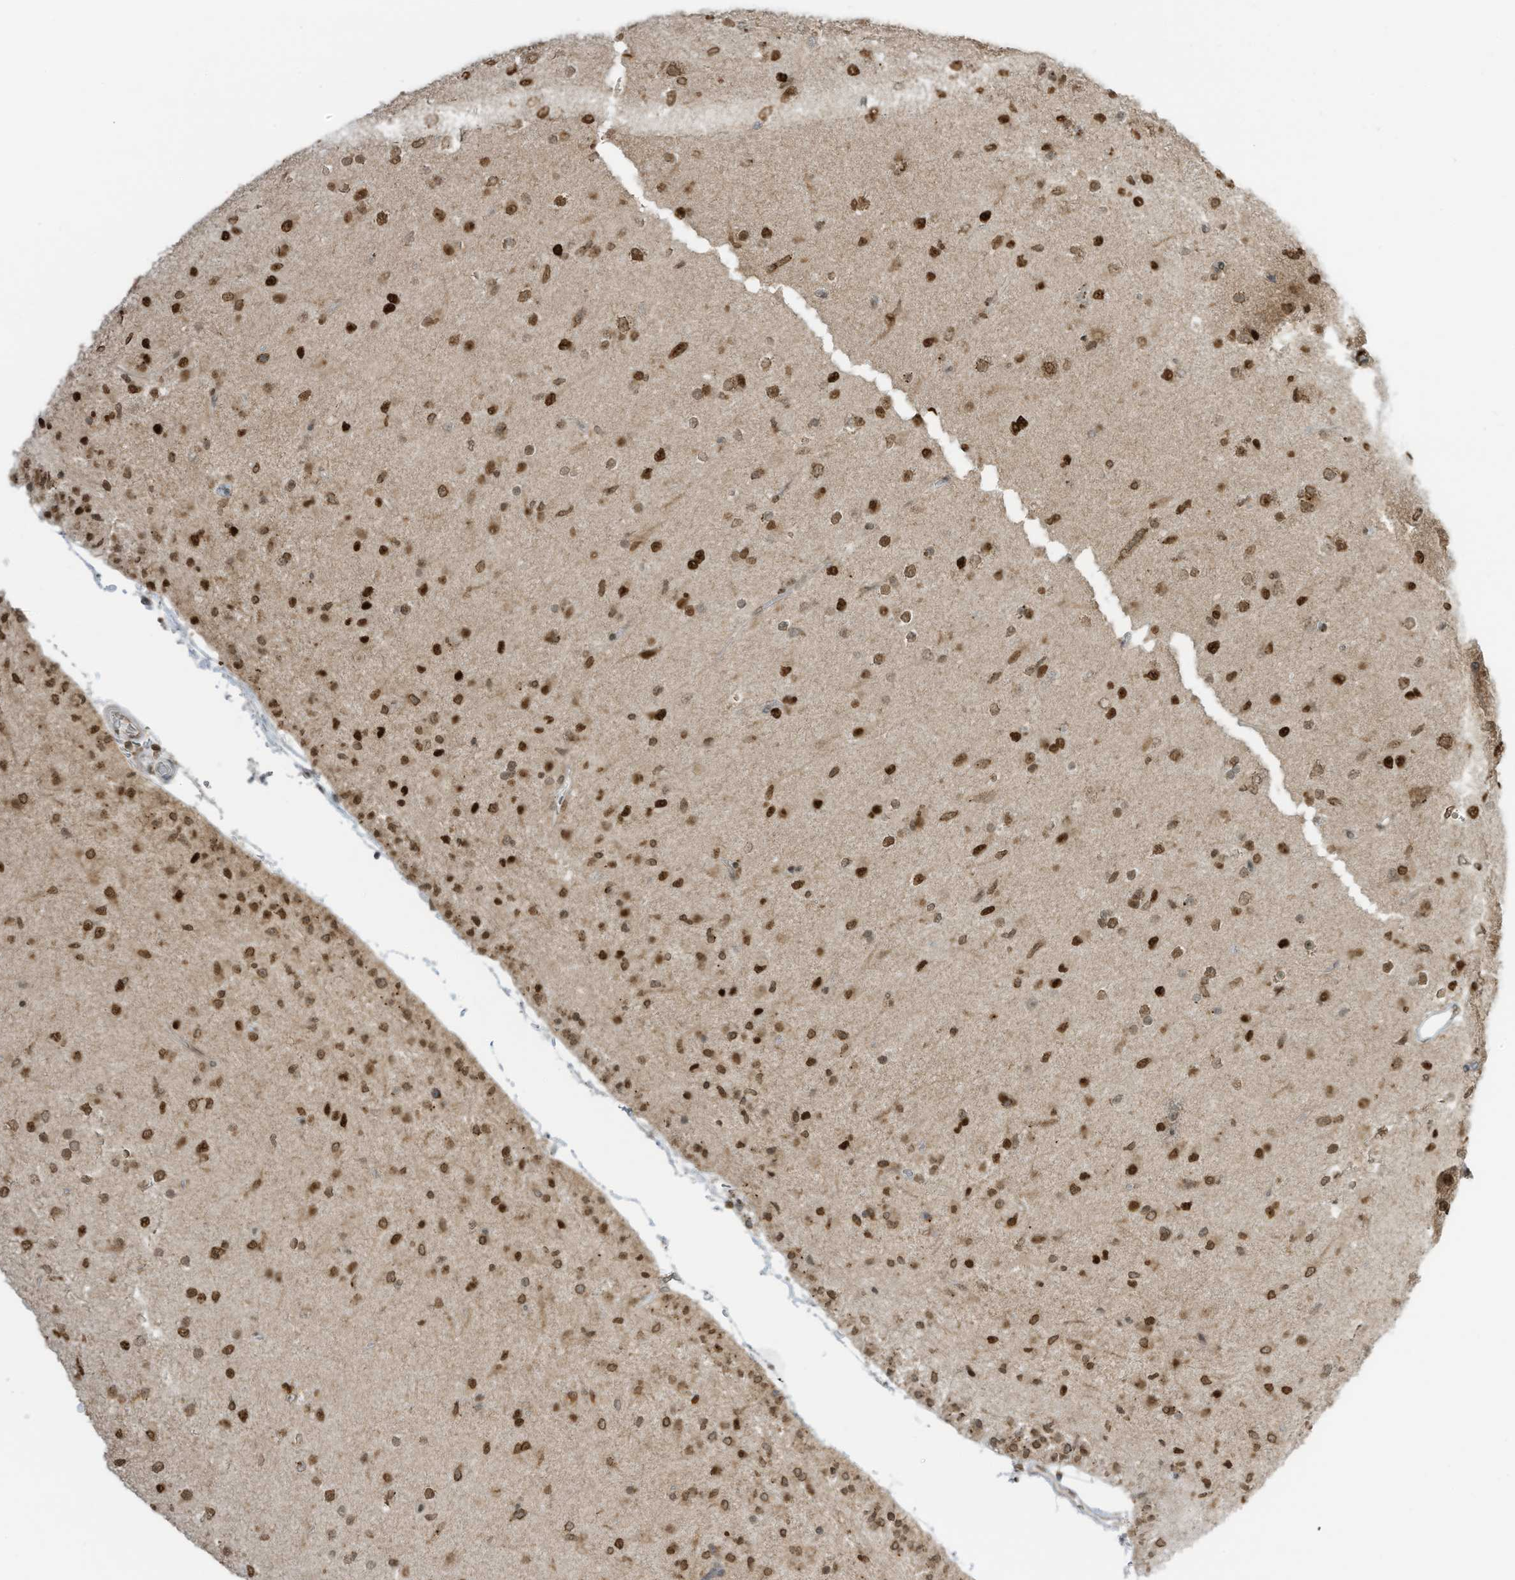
{"staining": {"intensity": "weak", "quantity": ">75%", "location": "nuclear"}, "tissue": "glioma", "cell_type": "Tumor cells", "image_type": "cancer", "snomed": [{"axis": "morphology", "description": "Glioma, malignant, Low grade"}, {"axis": "topography", "description": "Brain"}], "caption": "Immunohistochemistry (IHC) histopathology image of neoplastic tissue: human malignant glioma (low-grade) stained using immunohistochemistry (IHC) exhibits low levels of weak protein expression localized specifically in the nuclear of tumor cells, appearing as a nuclear brown color.", "gene": "KPNB1", "patient": {"sex": "male", "age": 65}}